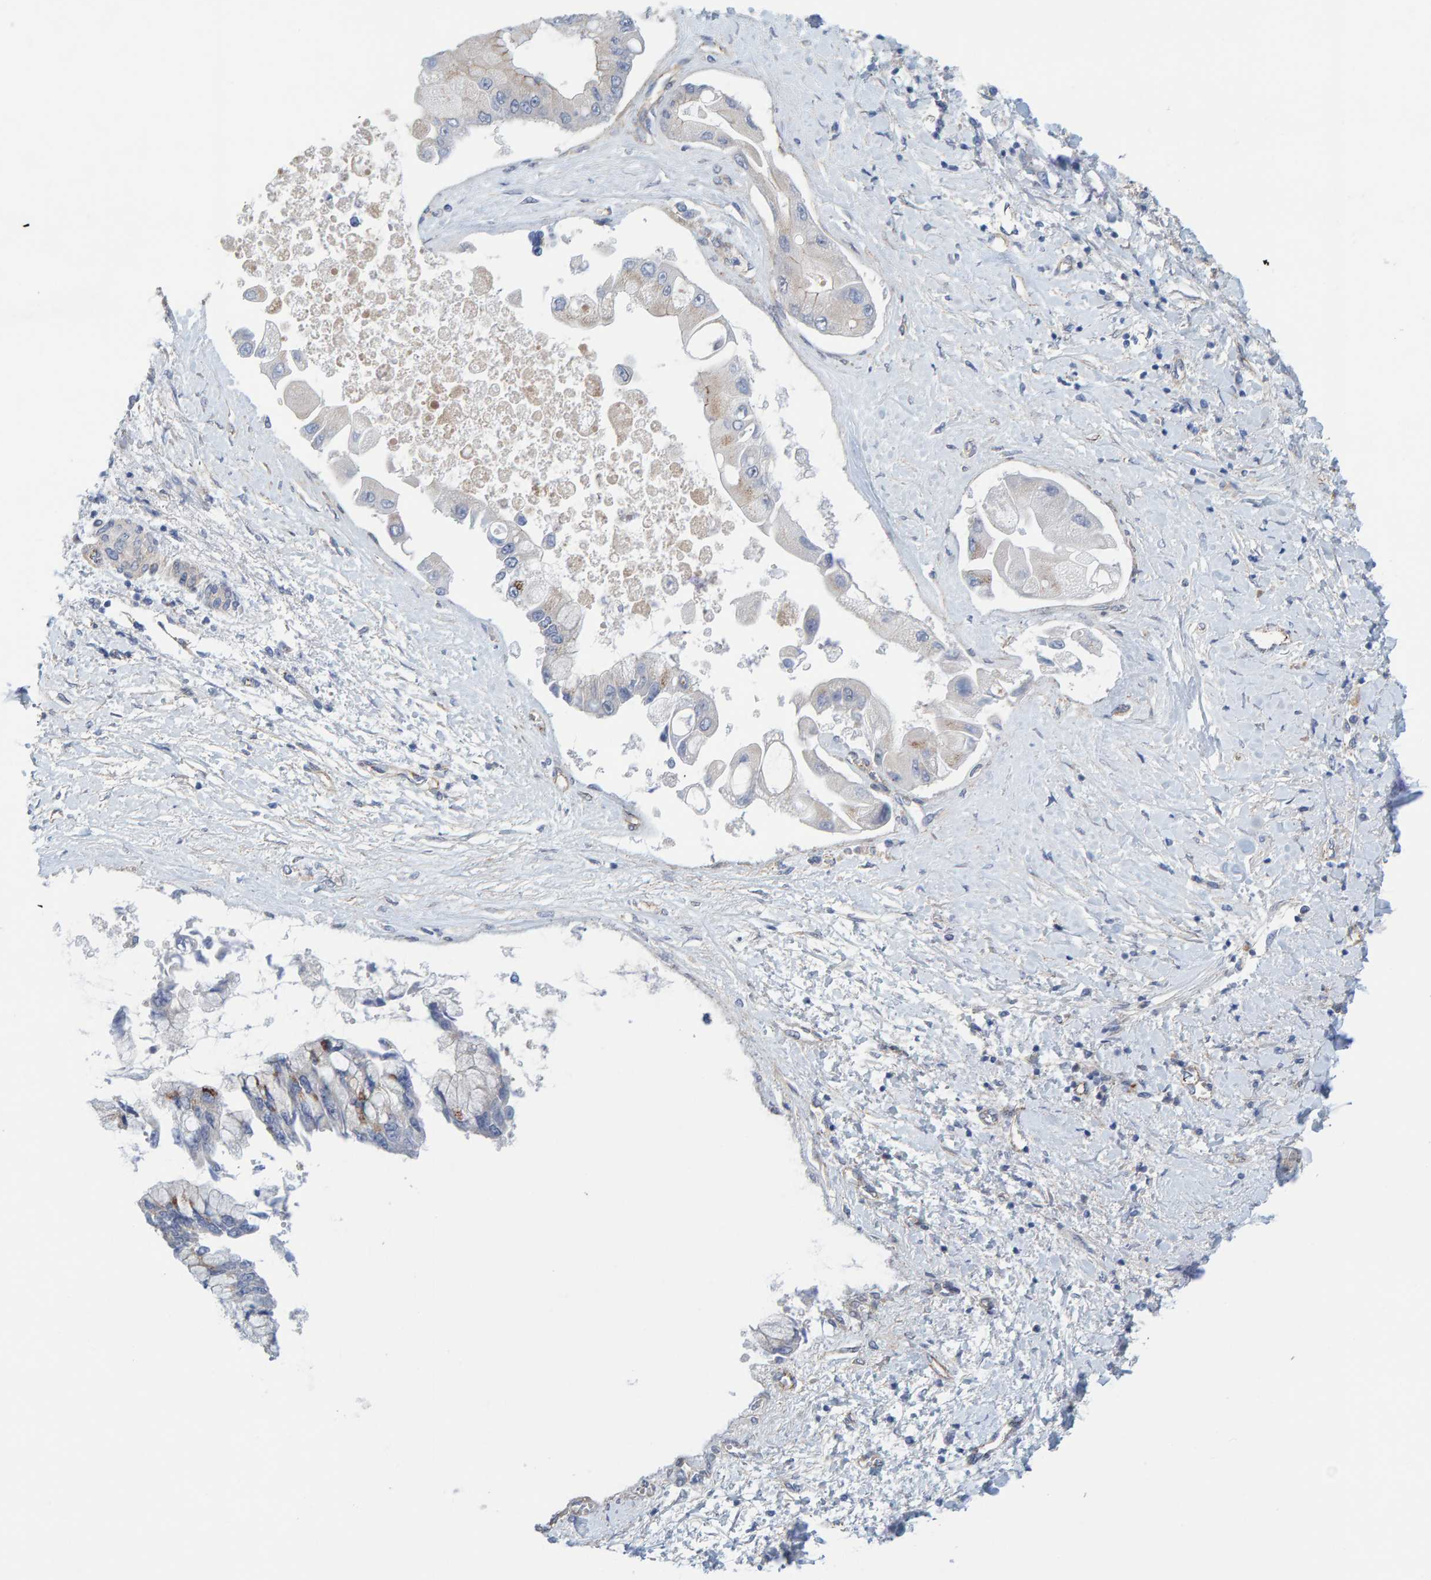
{"staining": {"intensity": "negative", "quantity": "none", "location": "none"}, "tissue": "liver cancer", "cell_type": "Tumor cells", "image_type": "cancer", "snomed": [{"axis": "morphology", "description": "Cholangiocarcinoma"}, {"axis": "topography", "description": "Liver"}], "caption": "Tumor cells are negative for brown protein staining in liver cancer (cholangiocarcinoma).", "gene": "KRBA2", "patient": {"sex": "male", "age": 50}}